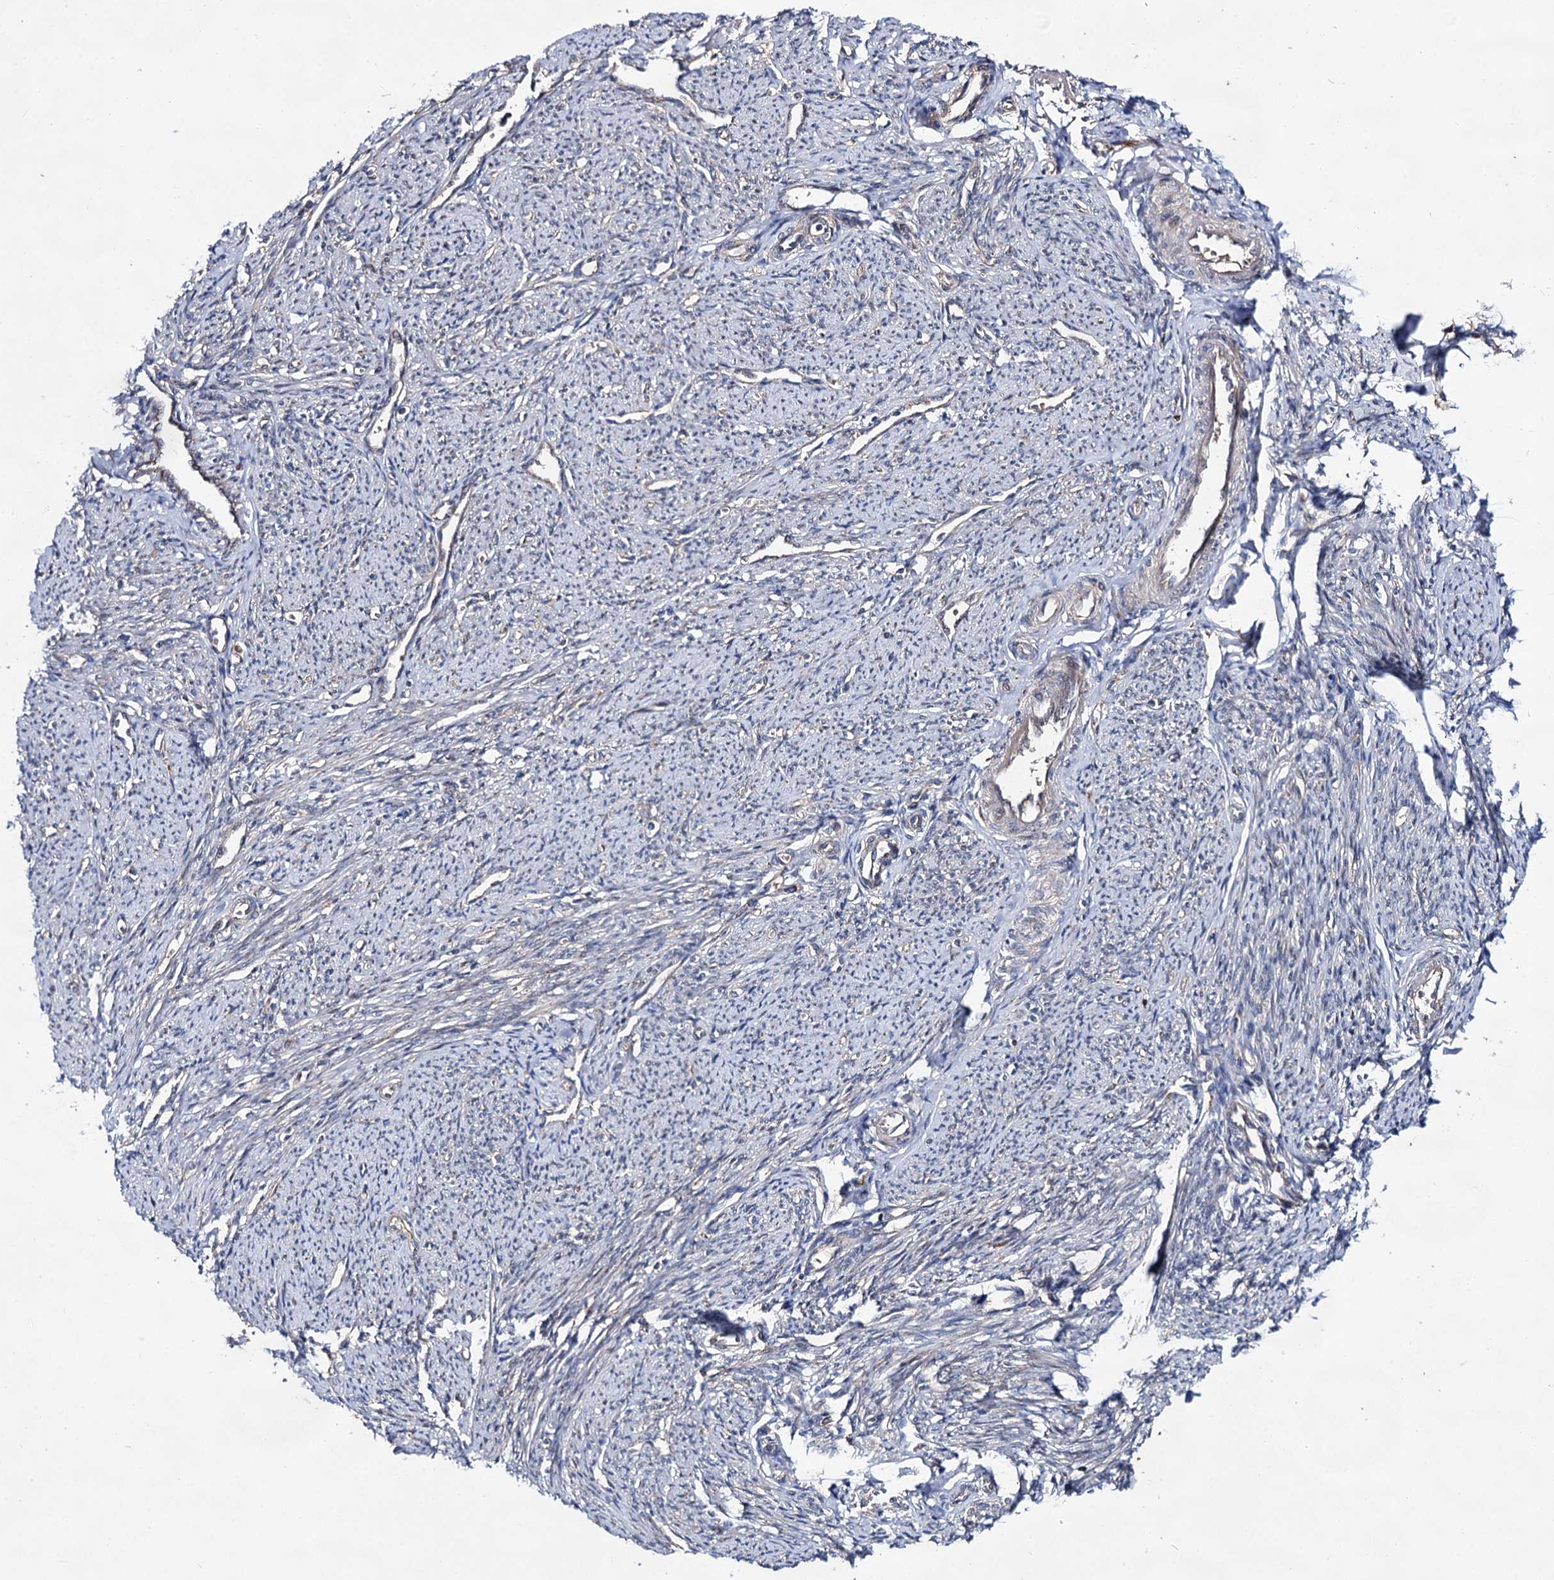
{"staining": {"intensity": "weak", "quantity": "<25%", "location": "cytoplasmic/membranous"}, "tissue": "smooth muscle", "cell_type": "Smooth muscle cells", "image_type": "normal", "snomed": [{"axis": "morphology", "description": "Normal tissue, NOS"}, {"axis": "topography", "description": "Smooth muscle"}, {"axis": "topography", "description": "Uterus"}], "caption": "IHC micrograph of unremarkable human smooth muscle stained for a protein (brown), which demonstrates no expression in smooth muscle cells.", "gene": "NAA25", "patient": {"sex": "female", "age": 59}}